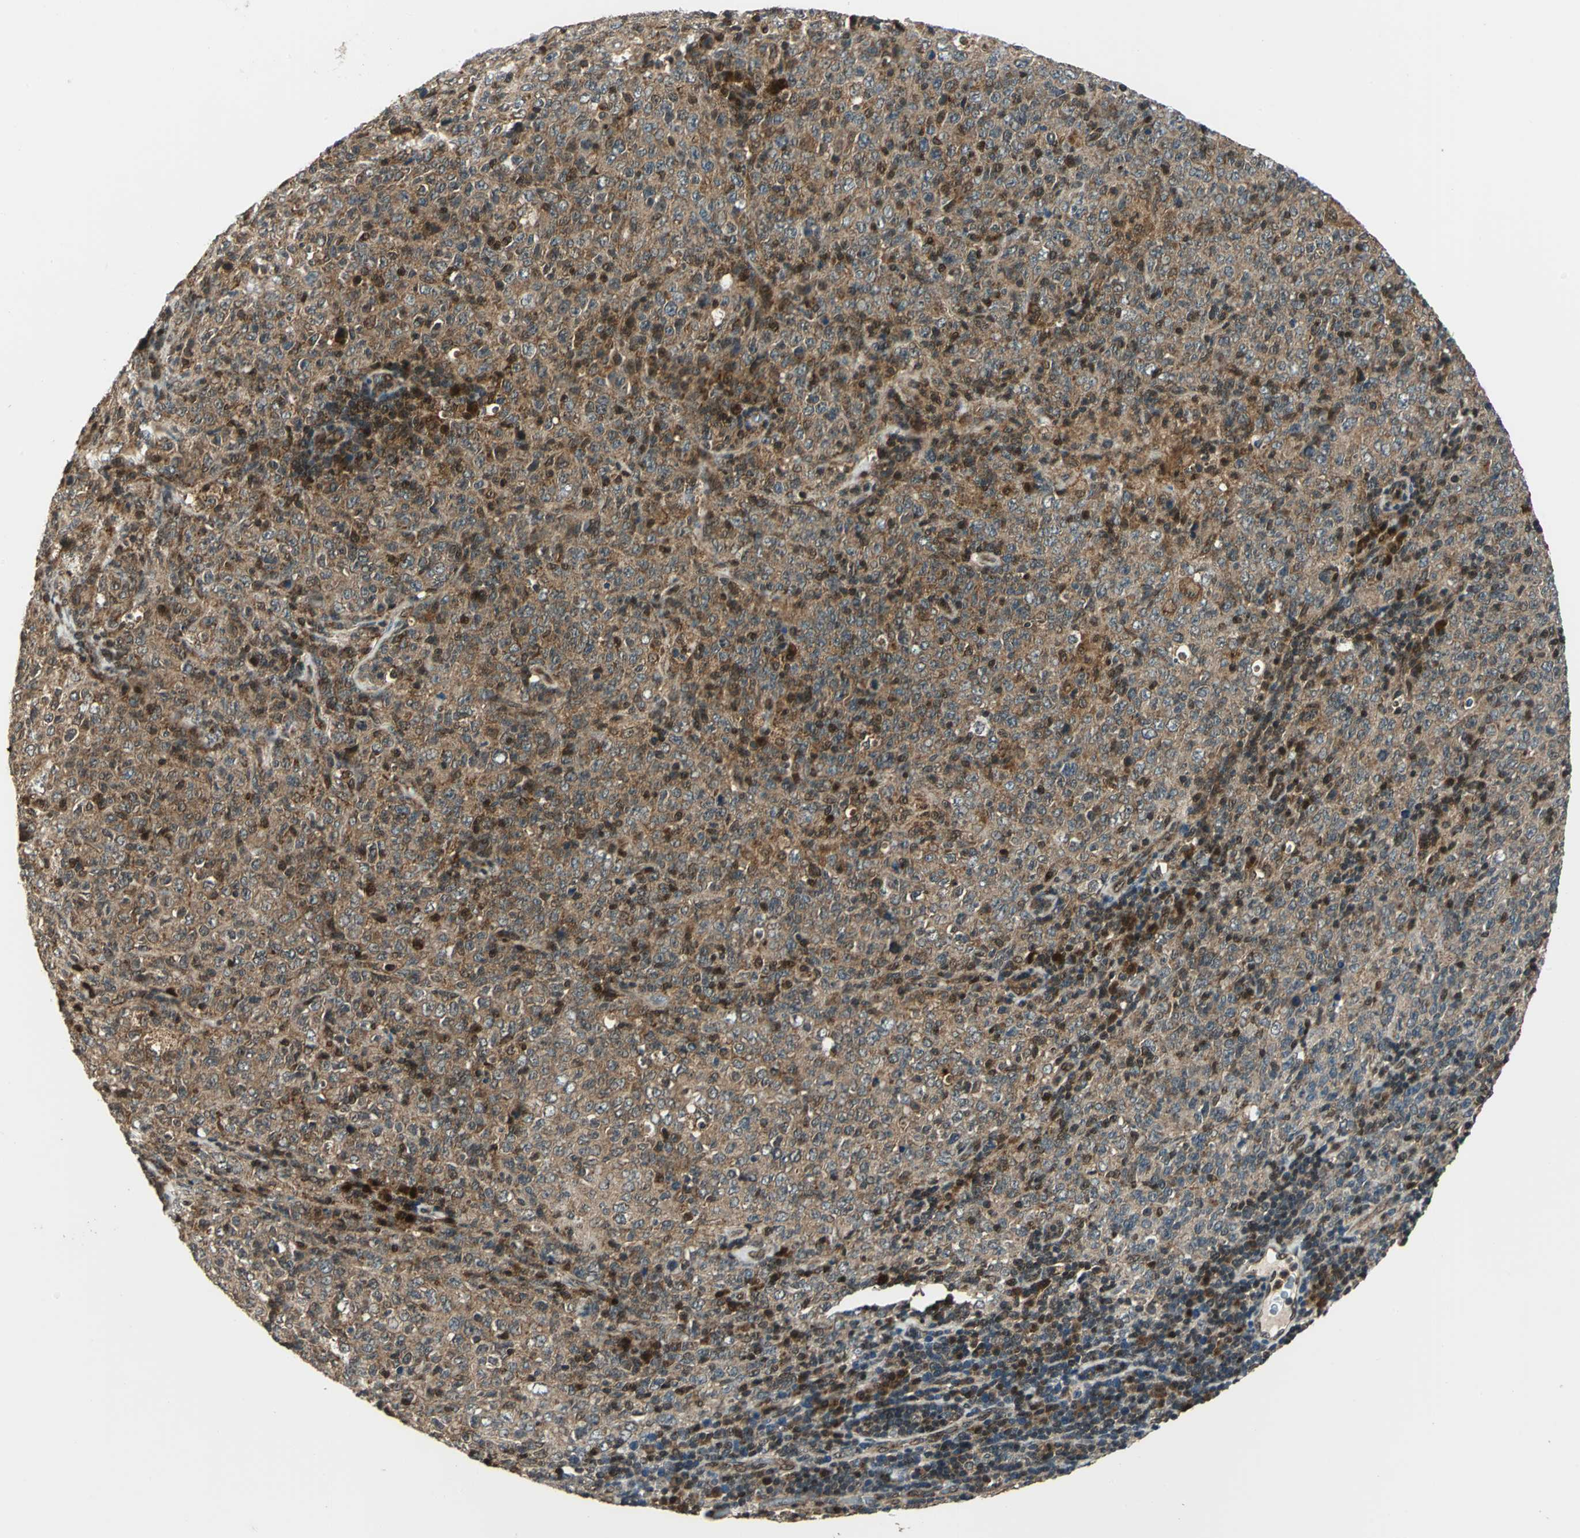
{"staining": {"intensity": "moderate", "quantity": ">75%", "location": "cytoplasmic/membranous,nuclear"}, "tissue": "lymphoma", "cell_type": "Tumor cells", "image_type": "cancer", "snomed": [{"axis": "morphology", "description": "Malignant lymphoma, non-Hodgkin's type, High grade"}, {"axis": "topography", "description": "Tonsil"}], "caption": "Immunohistochemistry (IHC) staining of lymphoma, which demonstrates medium levels of moderate cytoplasmic/membranous and nuclear staining in approximately >75% of tumor cells indicating moderate cytoplasmic/membranous and nuclear protein positivity. The staining was performed using DAB (brown) for protein detection and nuclei were counterstained in hematoxylin (blue).", "gene": "NUDT2", "patient": {"sex": "female", "age": 36}}